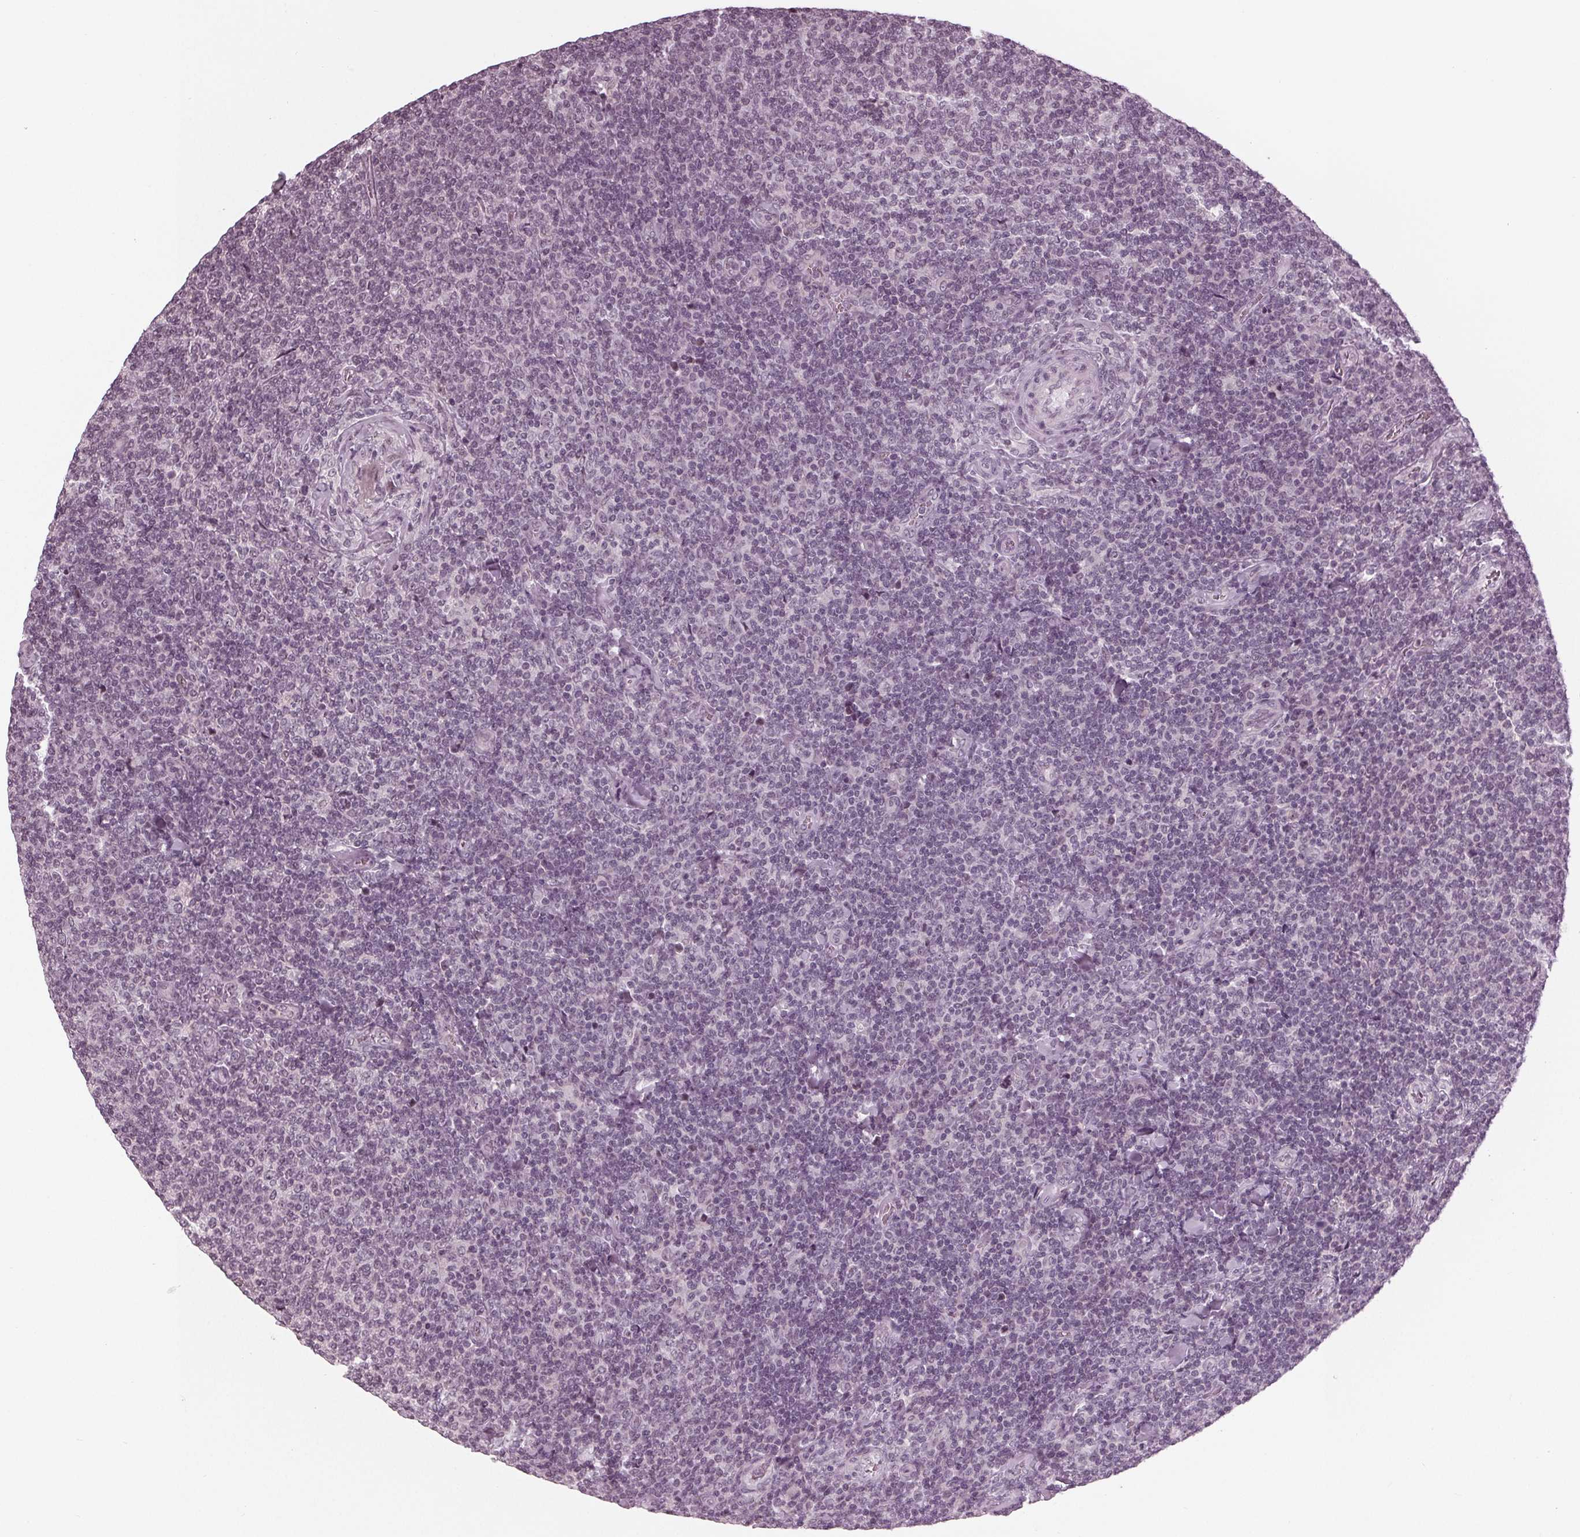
{"staining": {"intensity": "negative", "quantity": "none", "location": "none"}, "tissue": "lymphoma", "cell_type": "Tumor cells", "image_type": "cancer", "snomed": [{"axis": "morphology", "description": "Malignant lymphoma, non-Hodgkin's type, Low grade"}, {"axis": "topography", "description": "Lymph node"}], "caption": "High power microscopy micrograph of an immunohistochemistry photomicrograph of malignant lymphoma, non-Hodgkin's type (low-grade), revealing no significant staining in tumor cells.", "gene": "ADPRHL1", "patient": {"sex": "male", "age": 52}}